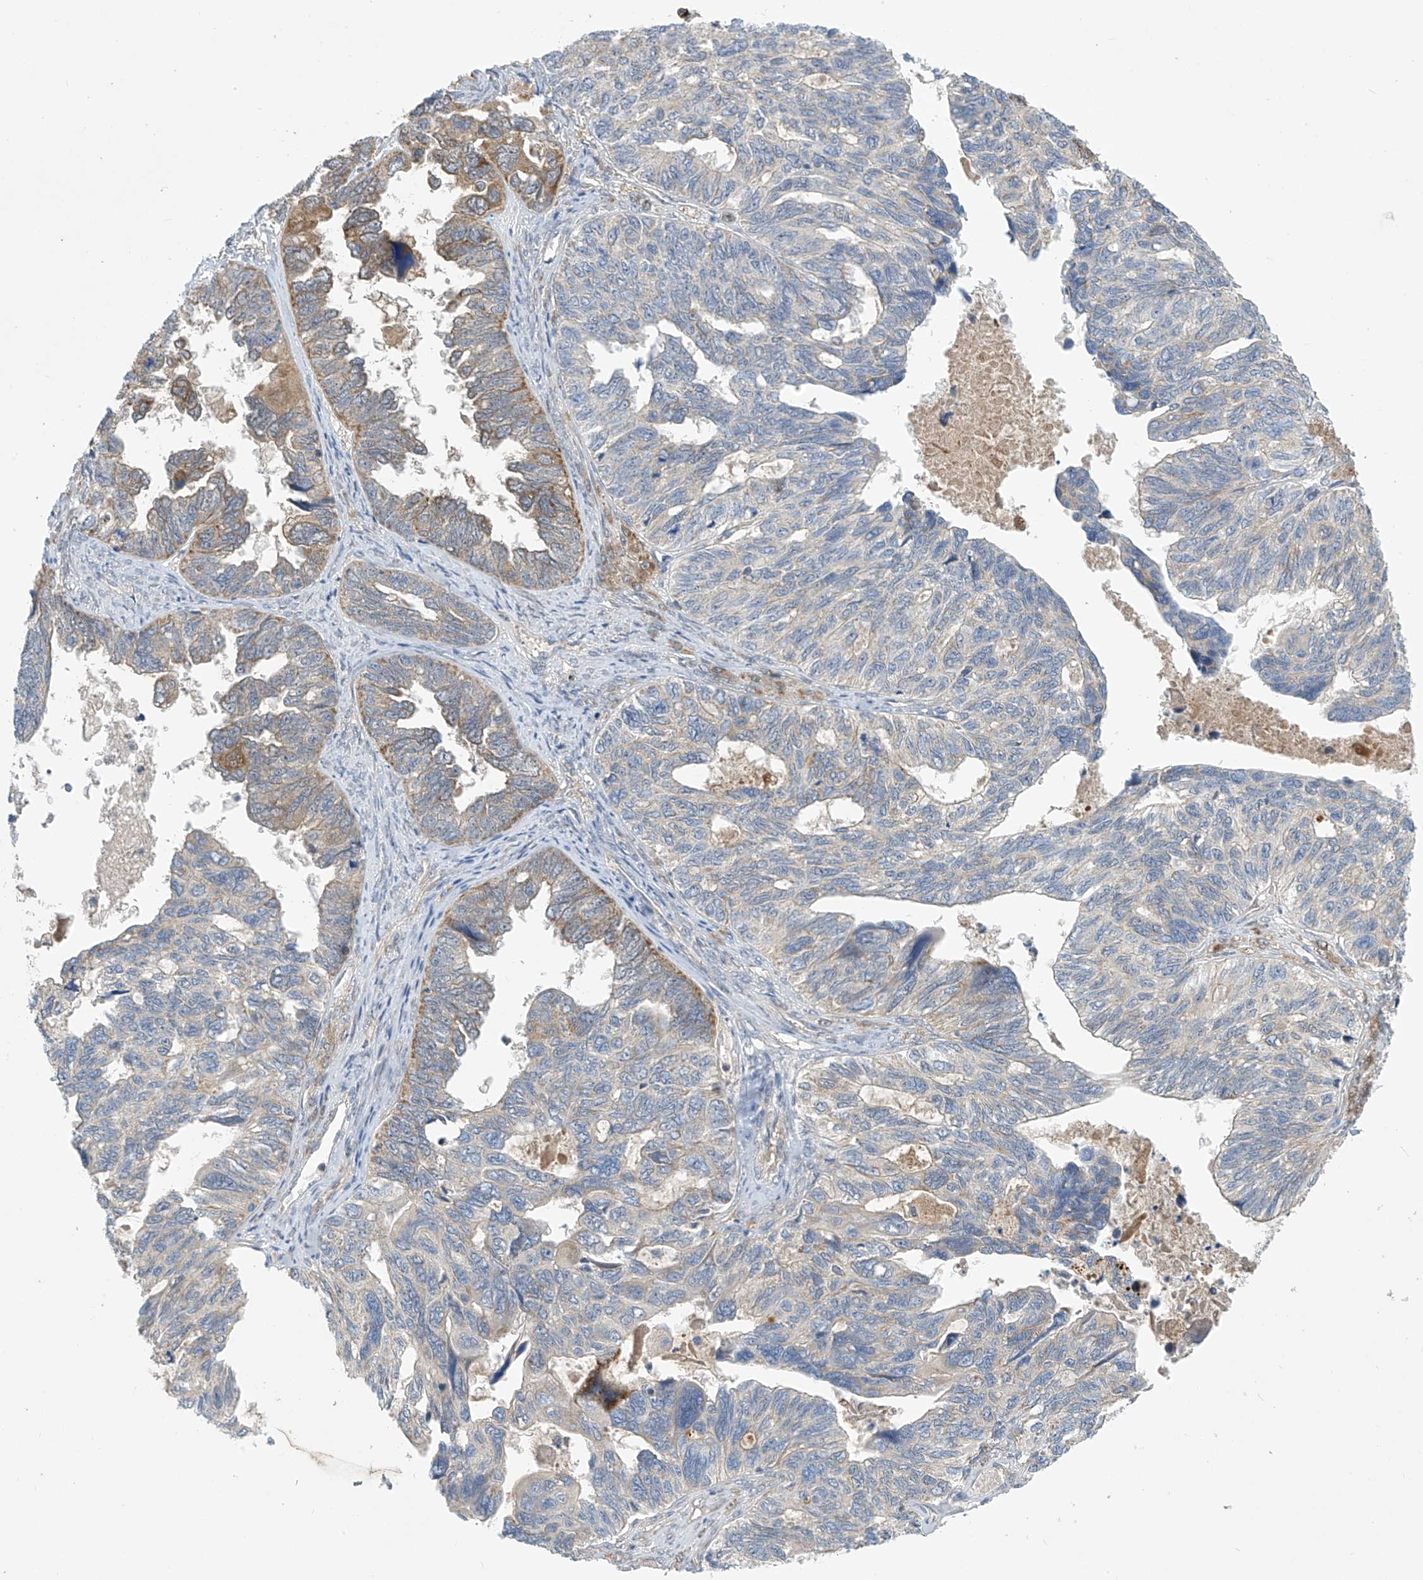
{"staining": {"intensity": "moderate", "quantity": "<25%", "location": "cytoplasmic/membranous"}, "tissue": "ovarian cancer", "cell_type": "Tumor cells", "image_type": "cancer", "snomed": [{"axis": "morphology", "description": "Cystadenocarcinoma, serous, NOS"}, {"axis": "topography", "description": "Ovary"}], "caption": "There is low levels of moderate cytoplasmic/membranous expression in tumor cells of serous cystadenocarcinoma (ovarian), as demonstrated by immunohistochemical staining (brown color).", "gene": "IBA57", "patient": {"sex": "female", "age": 79}}